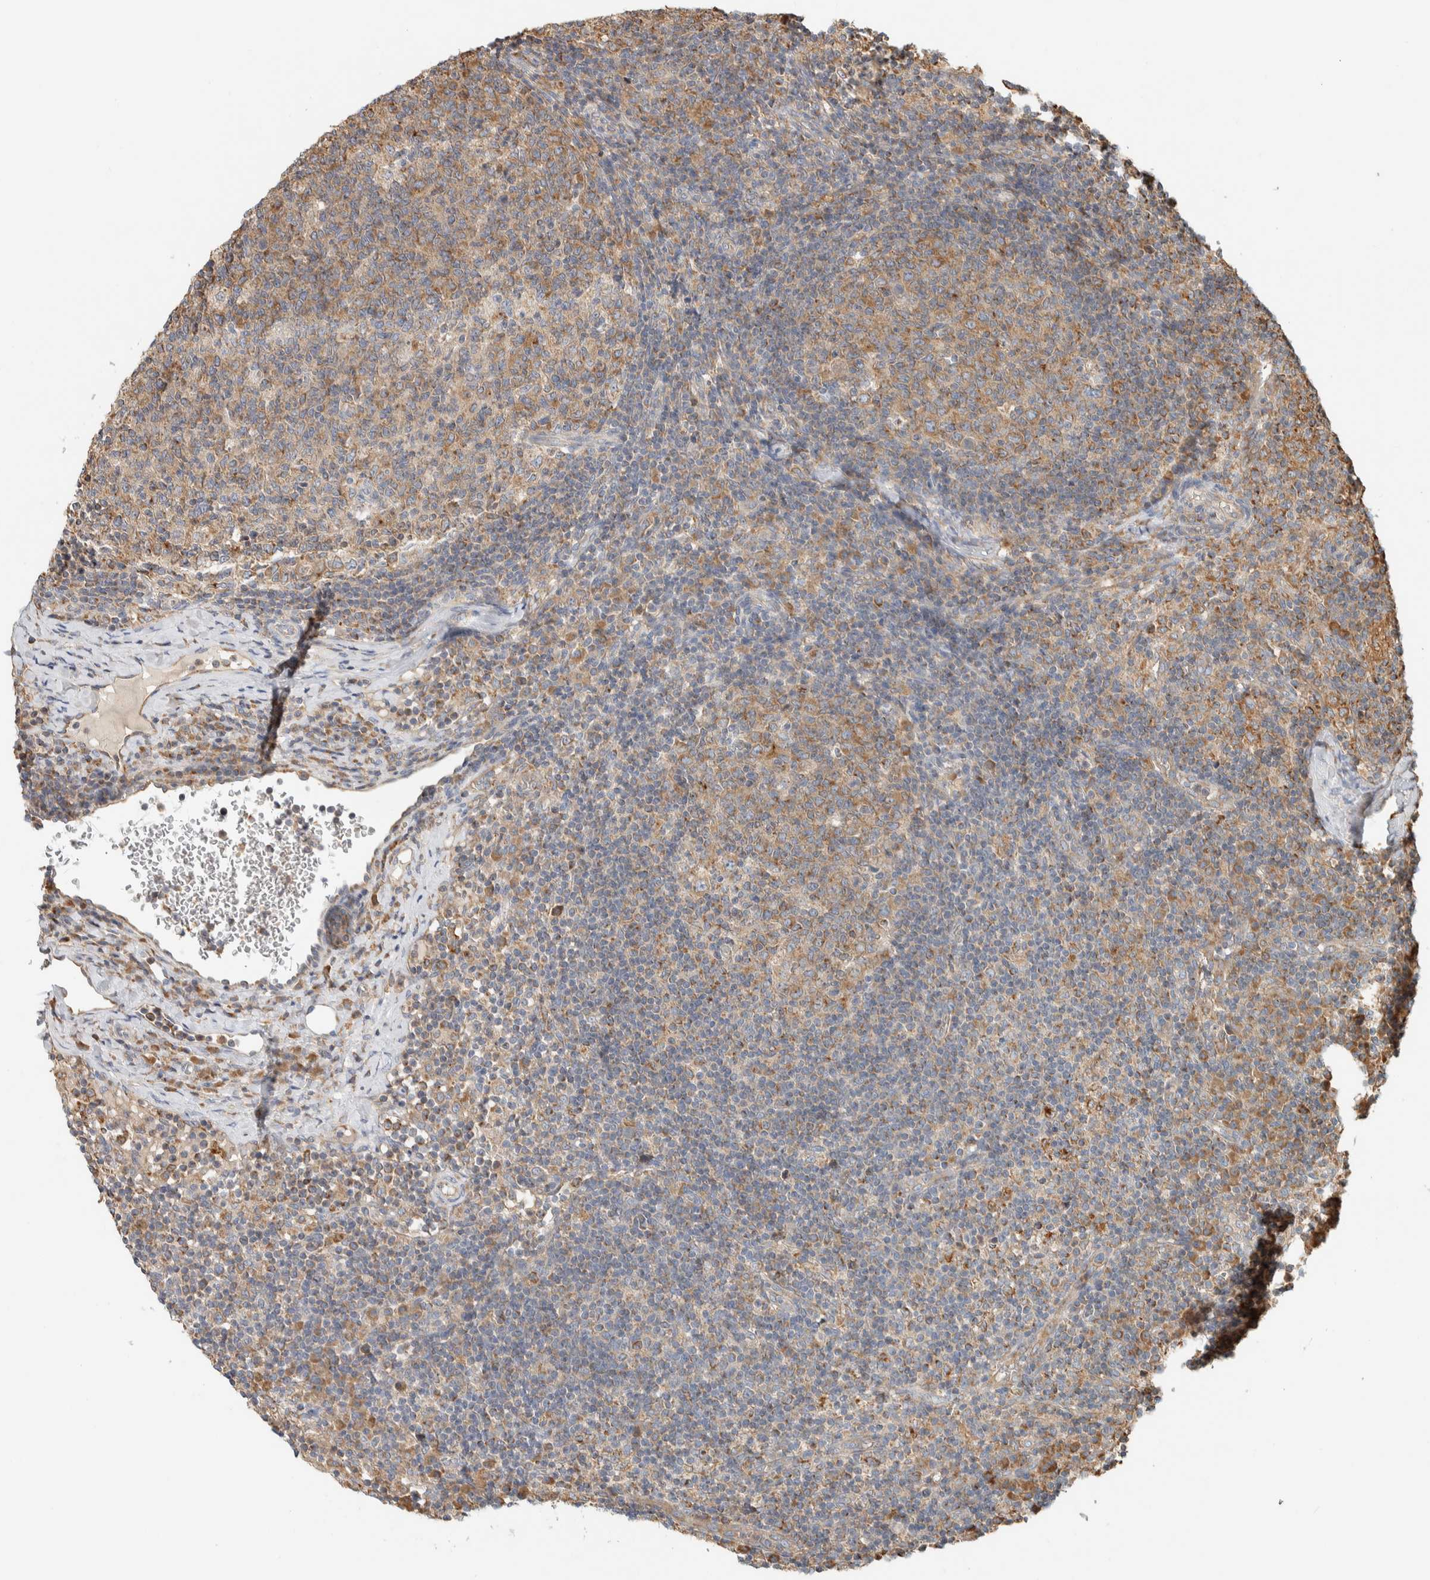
{"staining": {"intensity": "moderate", "quantity": ">75%", "location": "cytoplasmic/membranous"}, "tissue": "lymph node", "cell_type": "Germinal center cells", "image_type": "normal", "snomed": [{"axis": "morphology", "description": "Normal tissue, NOS"}, {"axis": "morphology", "description": "Inflammation, NOS"}, {"axis": "topography", "description": "Lymph node"}], "caption": "There is medium levels of moderate cytoplasmic/membranous staining in germinal center cells of normal lymph node, as demonstrated by immunohistochemical staining (brown color).", "gene": "RAB11FIP1", "patient": {"sex": "male", "age": 55}}